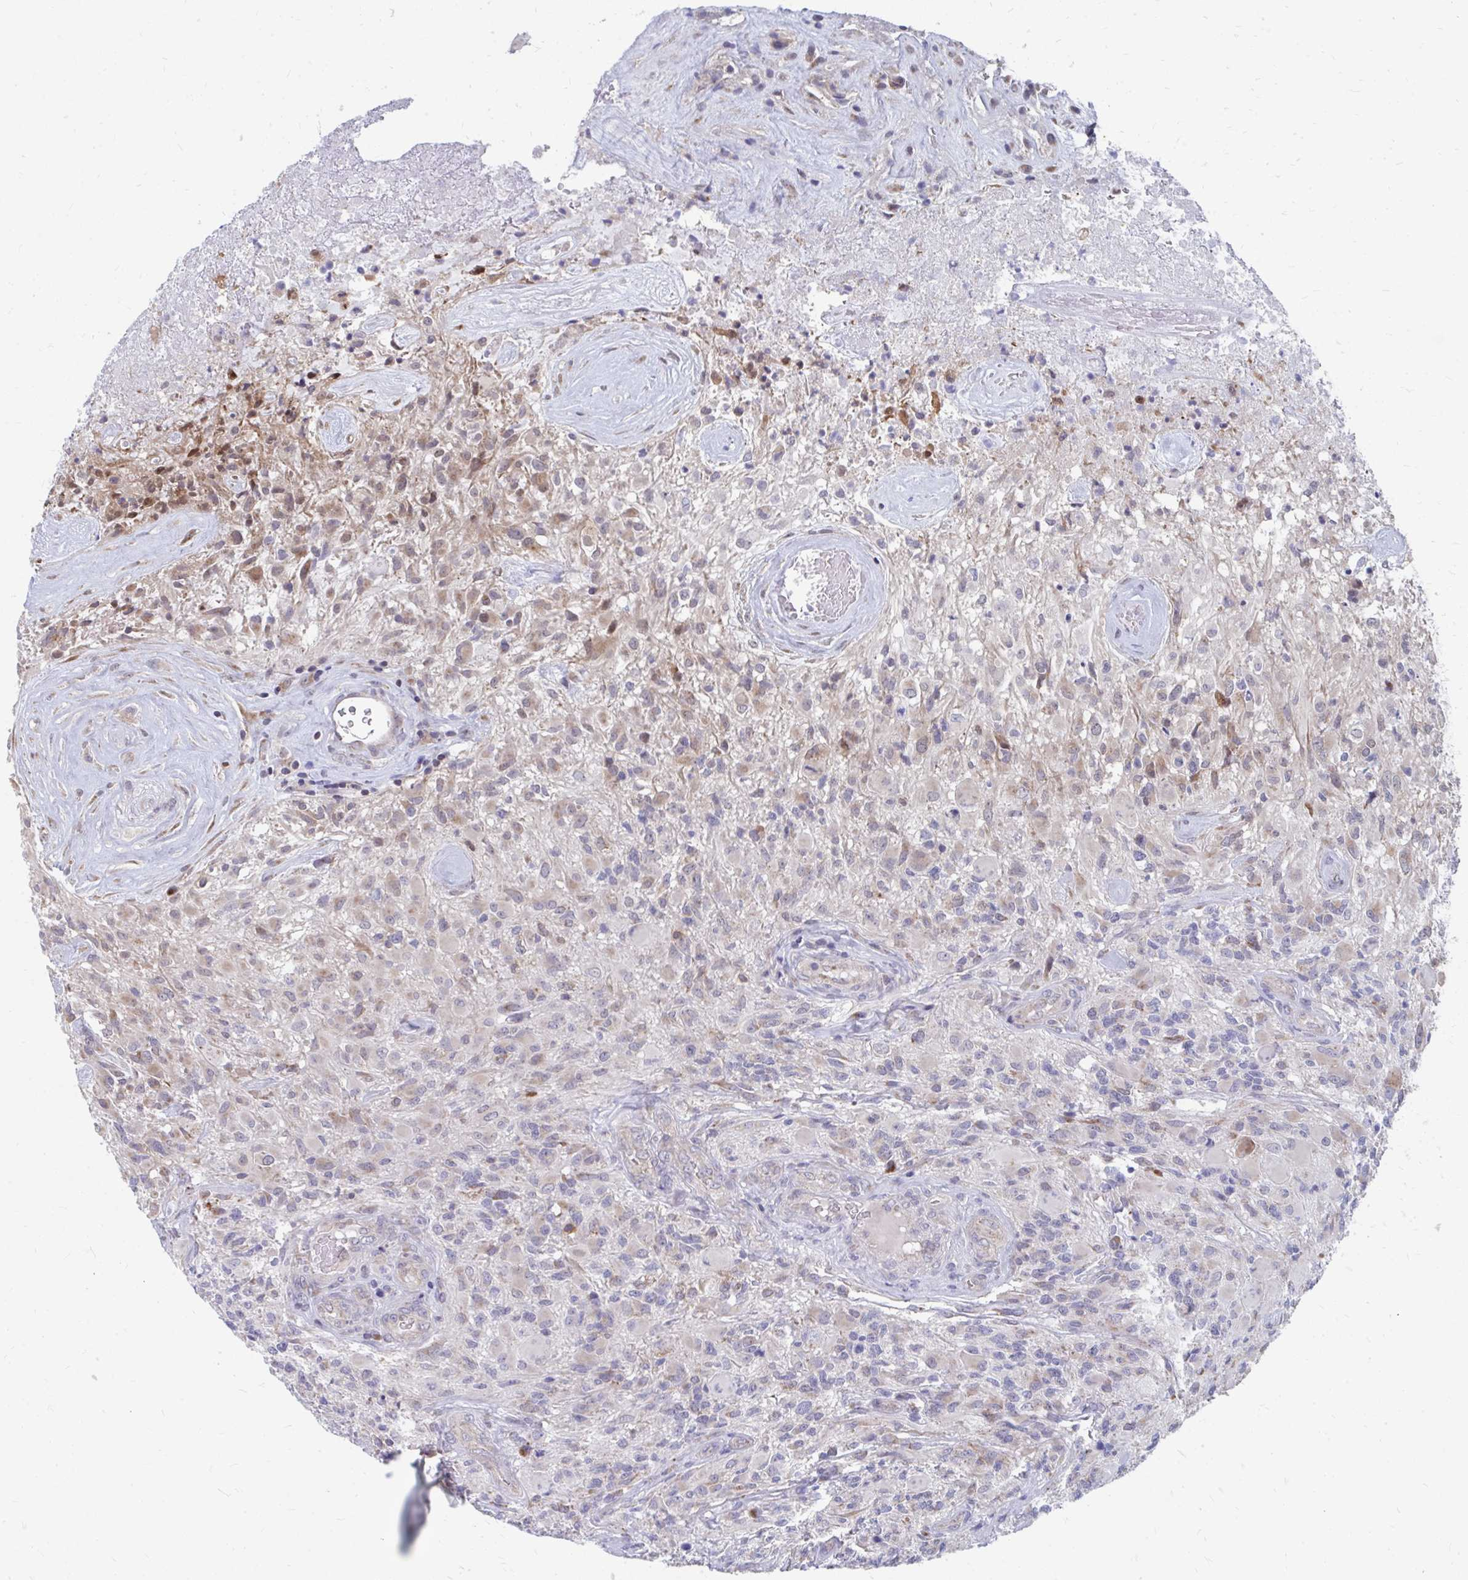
{"staining": {"intensity": "weak", "quantity": "25%-75%", "location": "cytoplasmic/membranous"}, "tissue": "glioma", "cell_type": "Tumor cells", "image_type": "cancer", "snomed": [{"axis": "morphology", "description": "Glioma, malignant, High grade"}, {"axis": "topography", "description": "Brain"}], "caption": "Immunohistochemical staining of human glioma shows low levels of weak cytoplasmic/membranous positivity in approximately 25%-75% of tumor cells.", "gene": "PABIR3", "patient": {"sex": "female", "age": 65}}